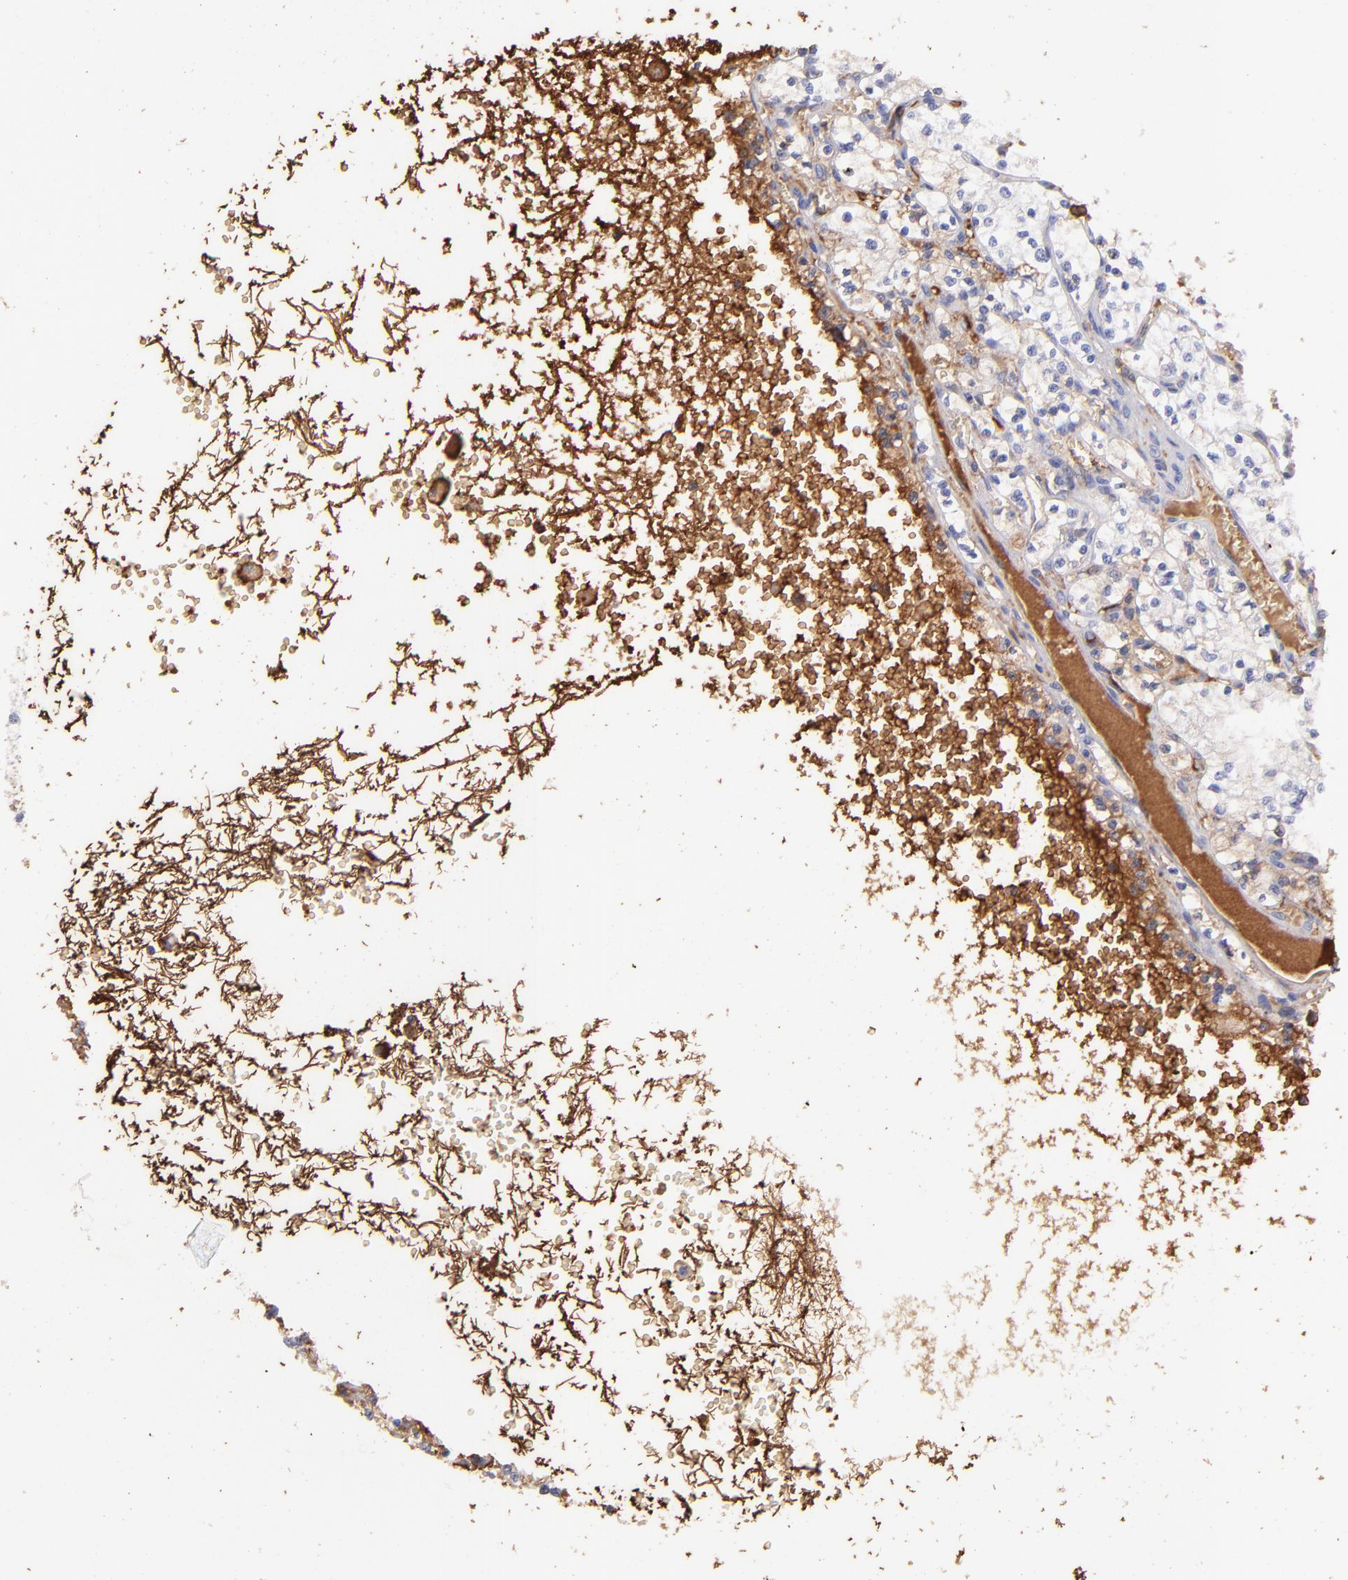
{"staining": {"intensity": "negative", "quantity": "none", "location": "none"}, "tissue": "renal cancer", "cell_type": "Tumor cells", "image_type": "cancer", "snomed": [{"axis": "morphology", "description": "Adenocarcinoma, NOS"}, {"axis": "topography", "description": "Kidney"}], "caption": "Tumor cells are negative for protein expression in human renal cancer.", "gene": "FGB", "patient": {"sex": "male", "age": 61}}